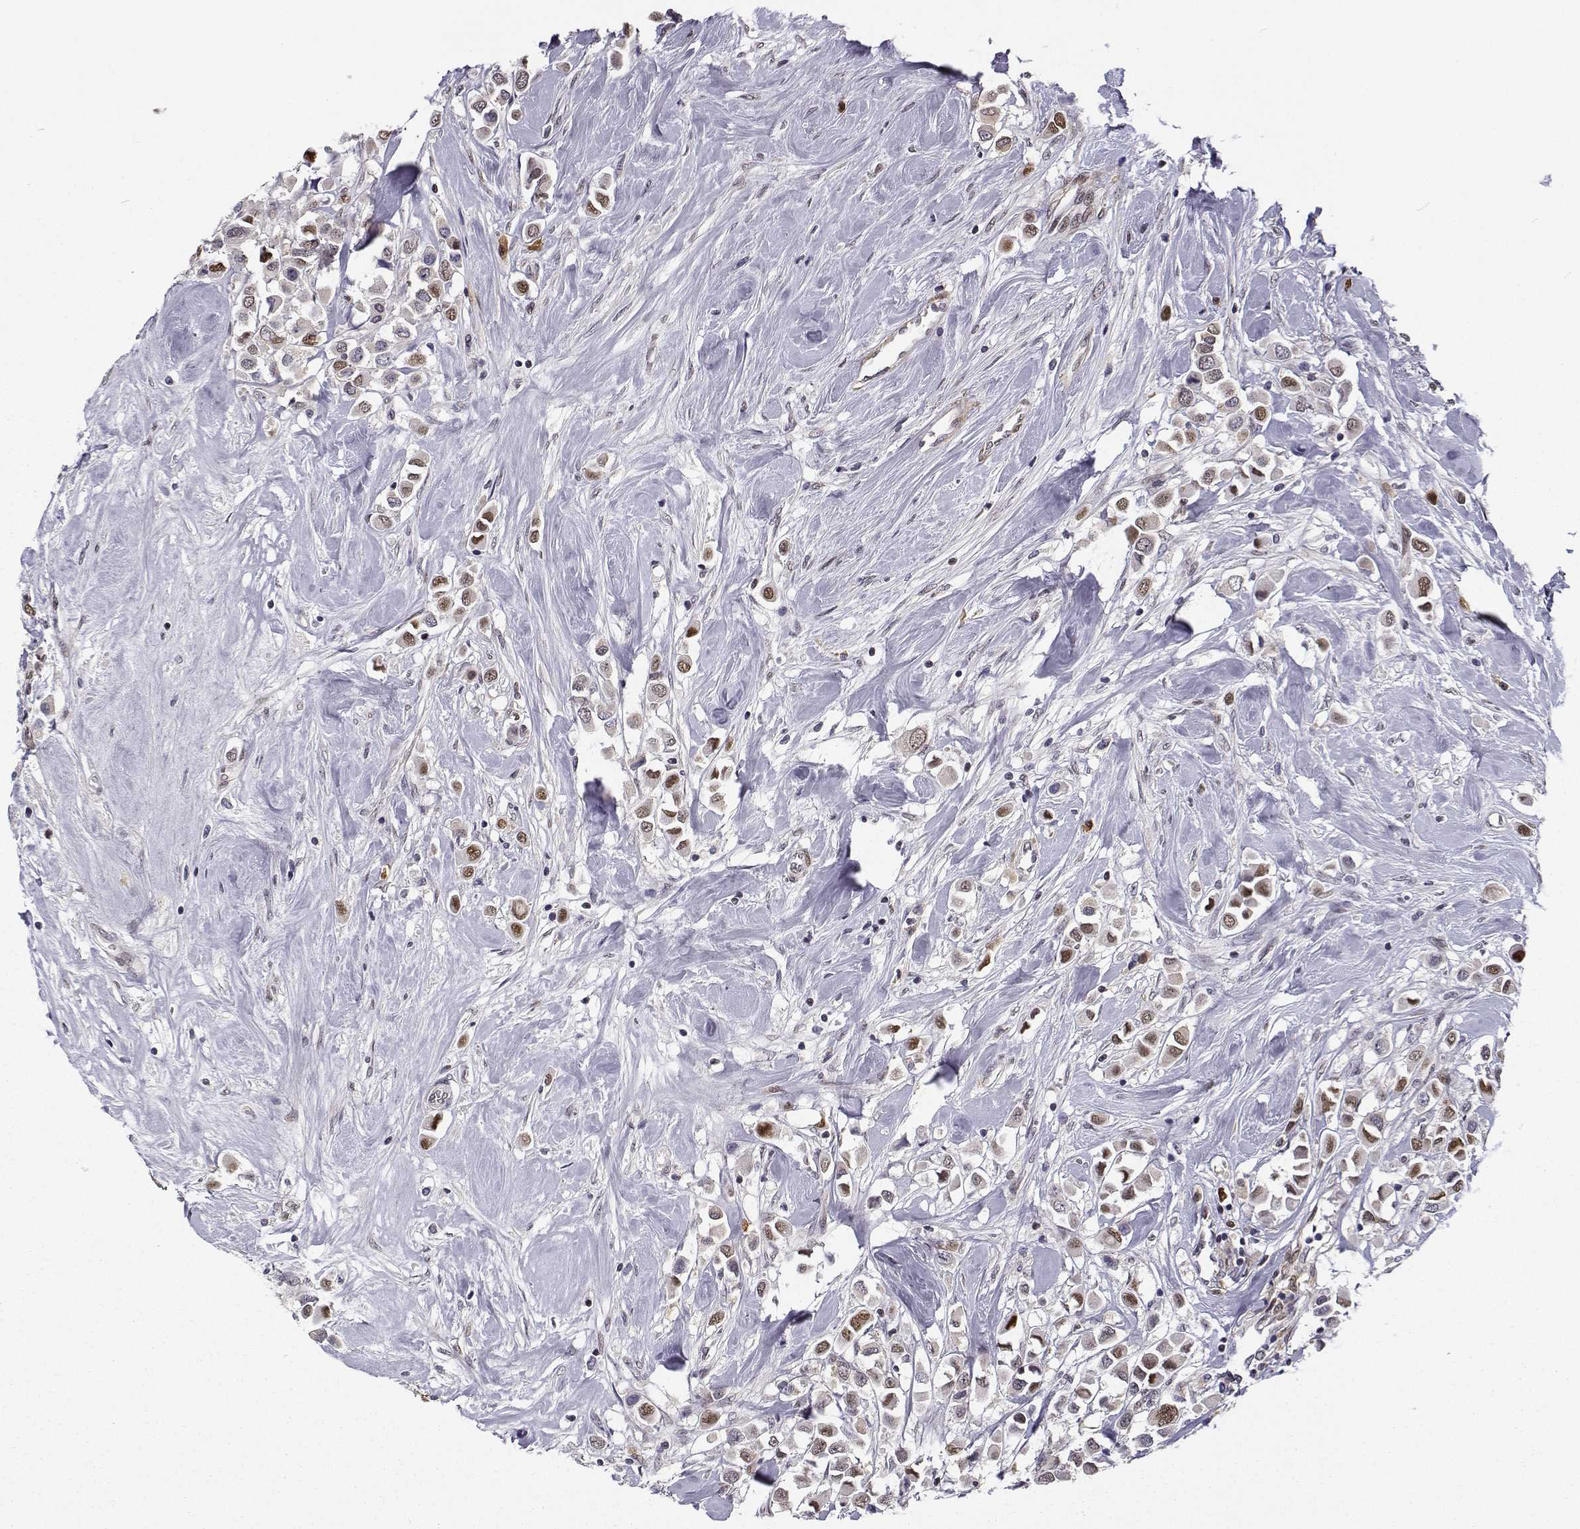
{"staining": {"intensity": "moderate", "quantity": ">75%", "location": "nuclear"}, "tissue": "breast cancer", "cell_type": "Tumor cells", "image_type": "cancer", "snomed": [{"axis": "morphology", "description": "Duct carcinoma"}, {"axis": "topography", "description": "Breast"}], "caption": "Immunohistochemical staining of breast cancer (invasive ductal carcinoma) demonstrates moderate nuclear protein positivity in about >75% of tumor cells.", "gene": "PHGDH", "patient": {"sex": "female", "age": 61}}